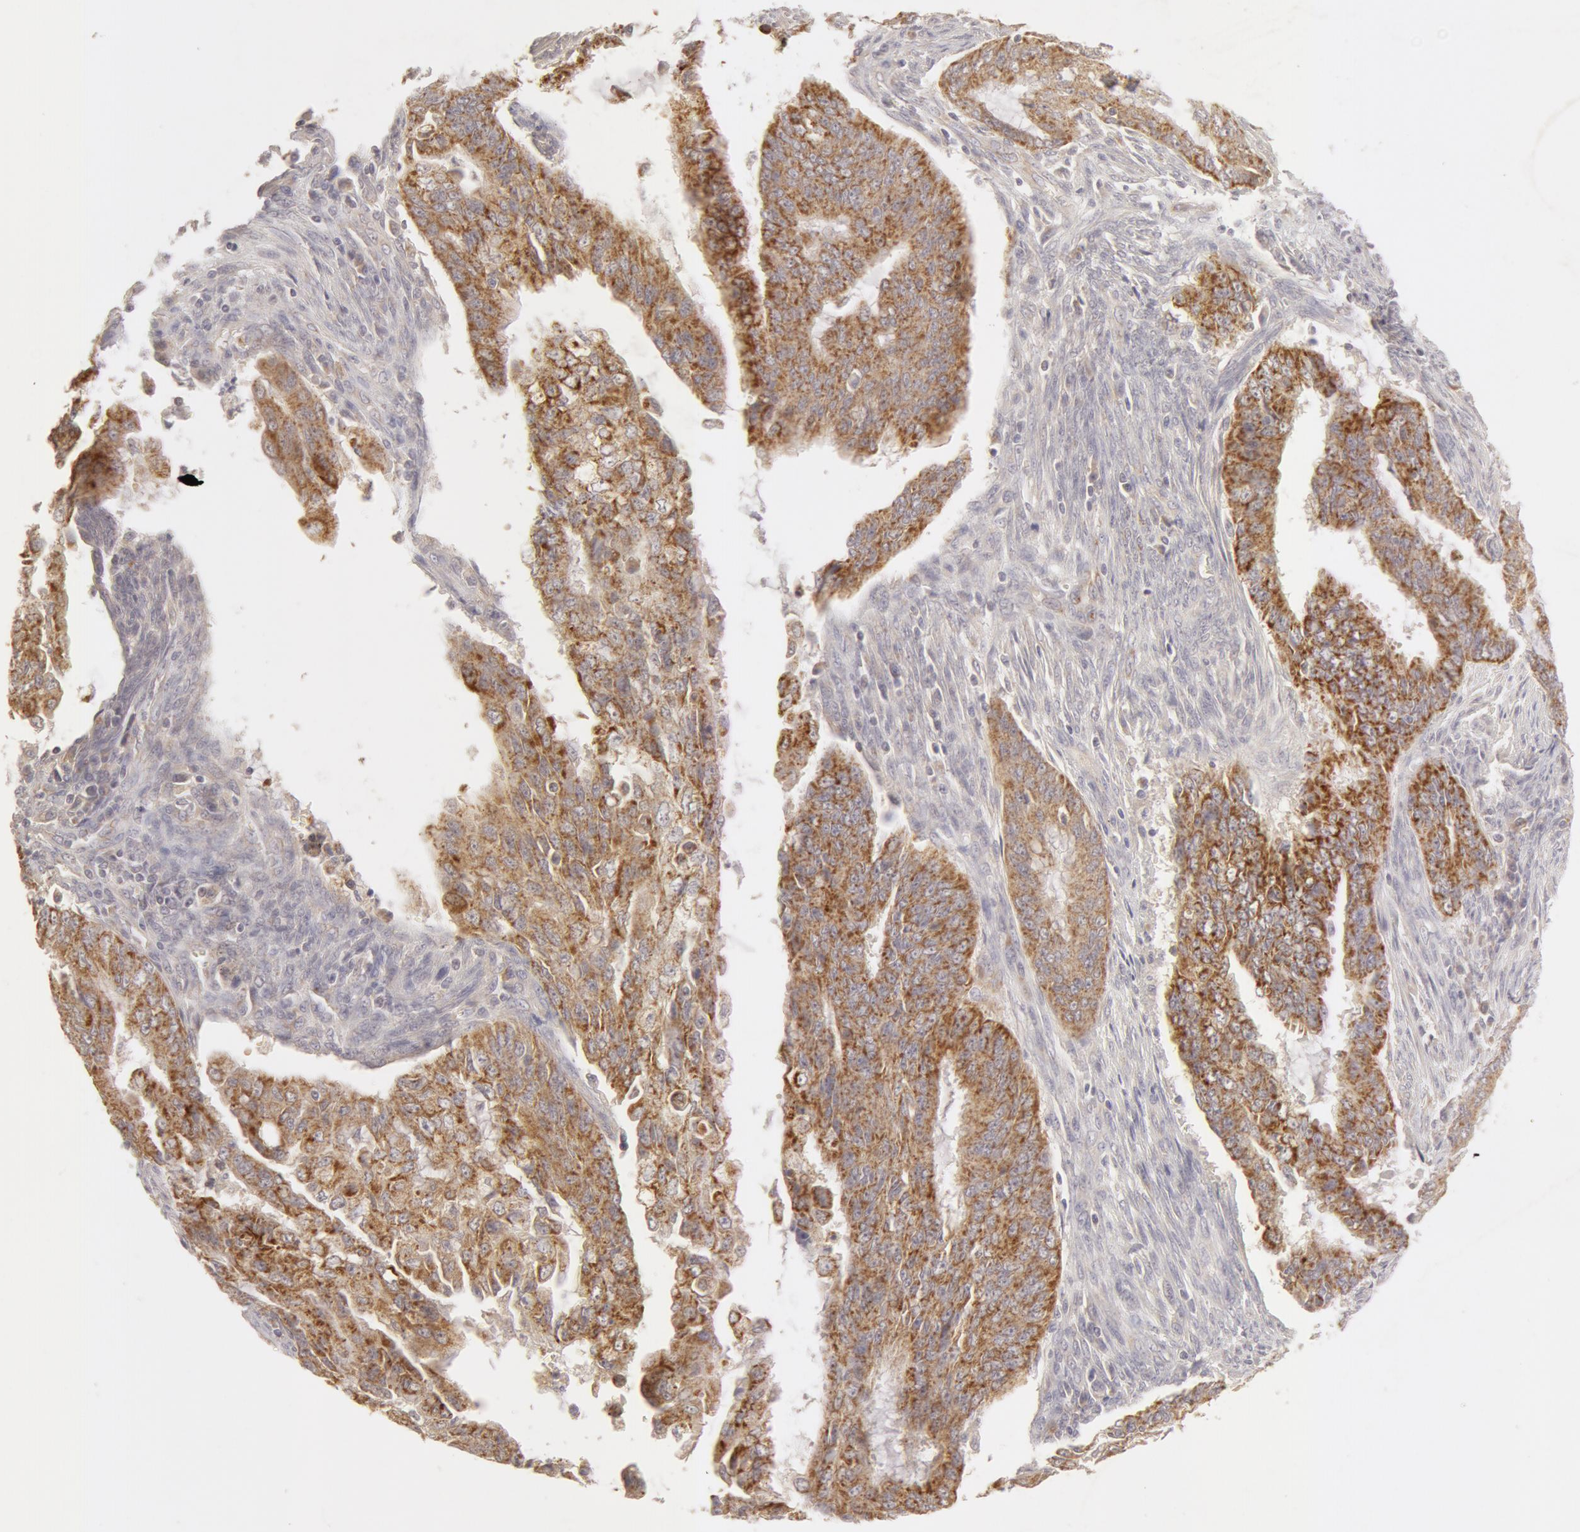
{"staining": {"intensity": "weak", "quantity": ">75%", "location": "cytoplasmic/membranous"}, "tissue": "endometrial cancer", "cell_type": "Tumor cells", "image_type": "cancer", "snomed": [{"axis": "morphology", "description": "Adenocarcinoma, NOS"}, {"axis": "topography", "description": "Endometrium"}], "caption": "A brown stain highlights weak cytoplasmic/membranous expression of a protein in endometrial adenocarcinoma tumor cells.", "gene": "ADPRH", "patient": {"sex": "female", "age": 75}}